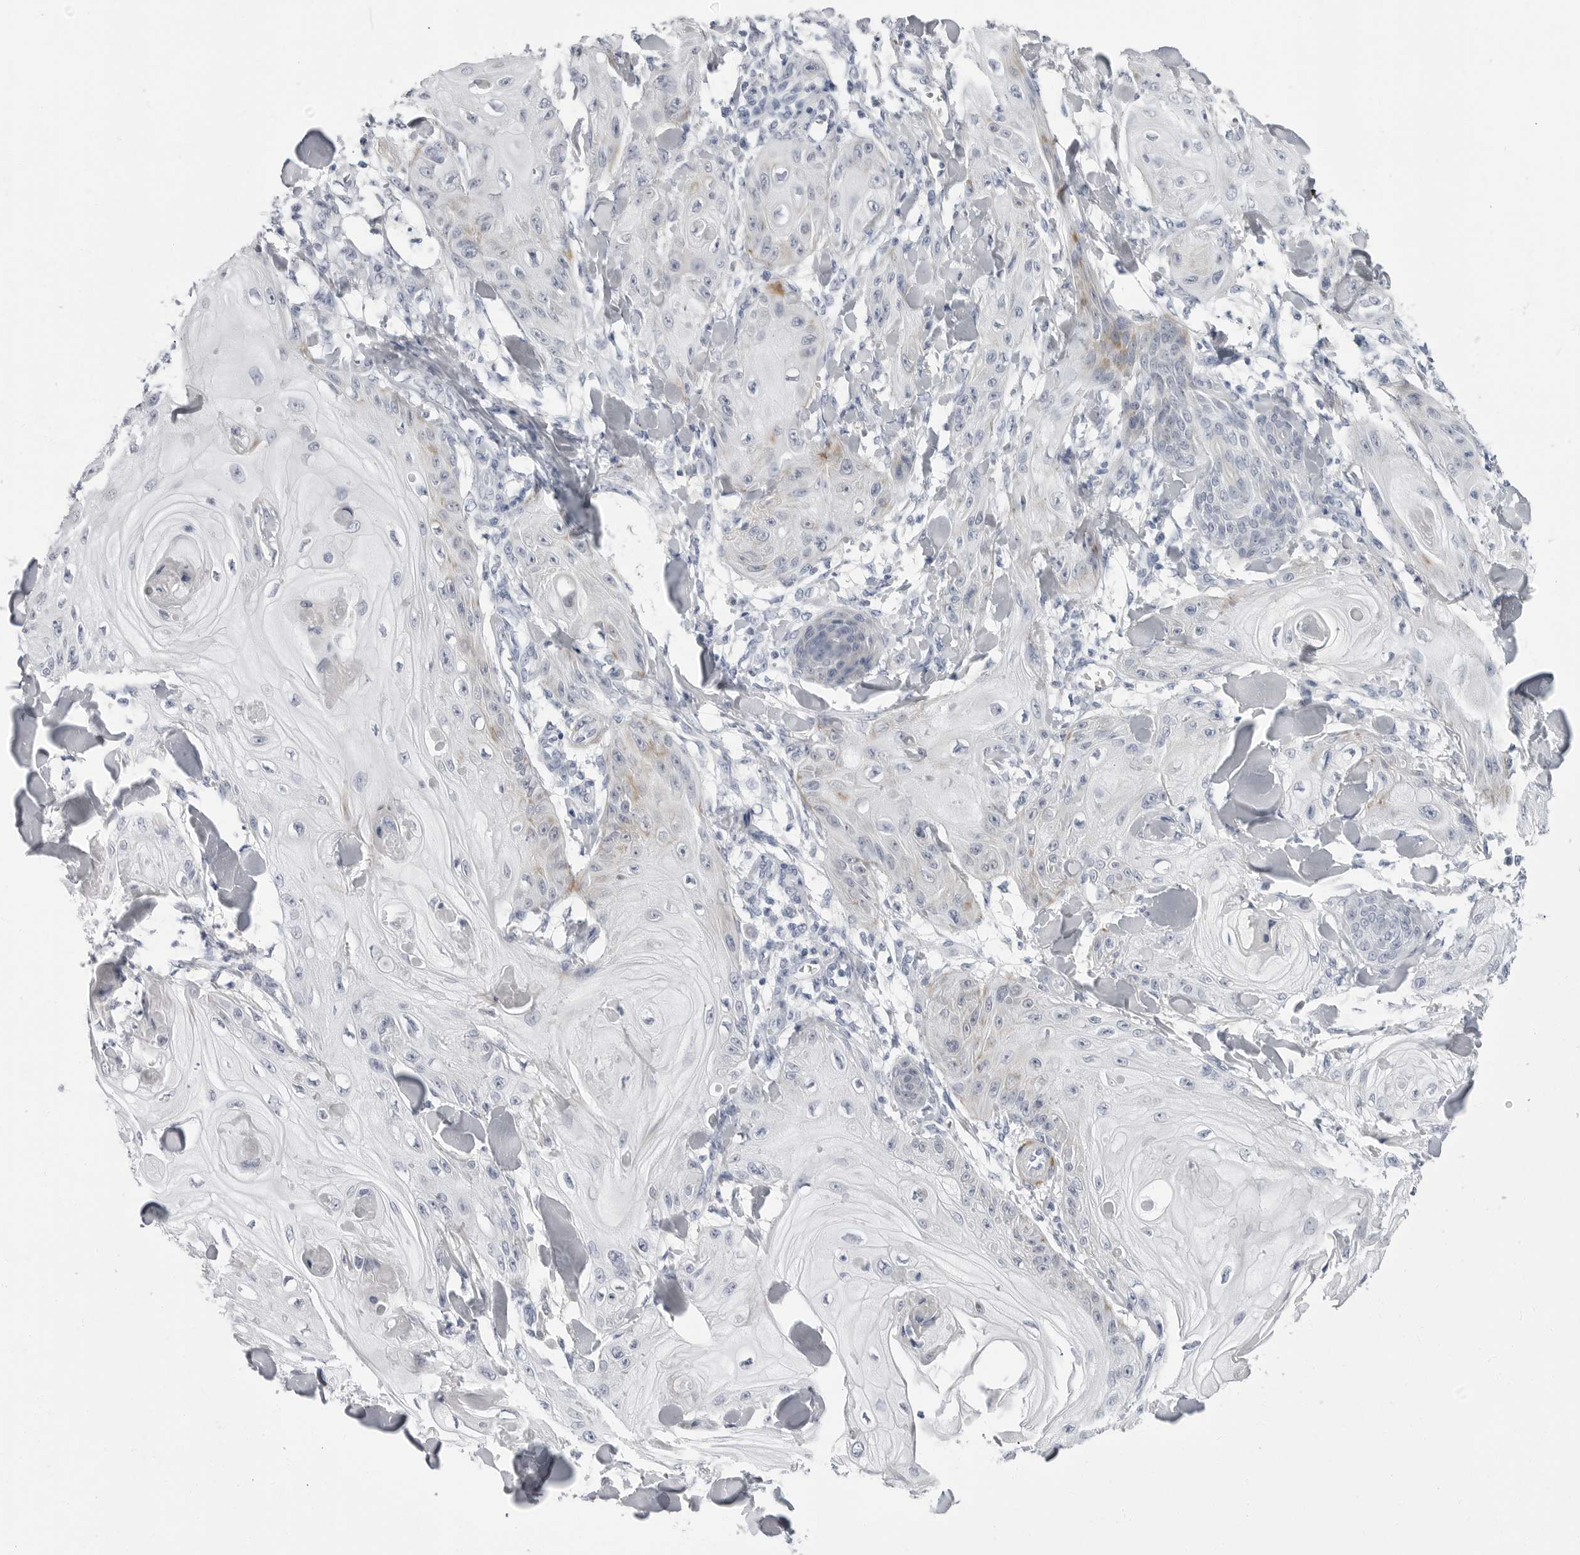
{"staining": {"intensity": "negative", "quantity": "none", "location": "none"}, "tissue": "skin cancer", "cell_type": "Tumor cells", "image_type": "cancer", "snomed": [{"axis": "morphology", "description": "Squamous cell carcinoma, NOS"}, {"axis": "topography", "description": "Skin"}], "caption": "This is a image of immunohistochemistry (IHC) staining of skin squamous cell carcinoma, which shows no expression in tumor cells. The staining is performed using DAB brown chromogen with nuclei counter-stained in using hematoxylin.", "gene": "ERICH3", "patient": {"sex": "male", "age": 74}}